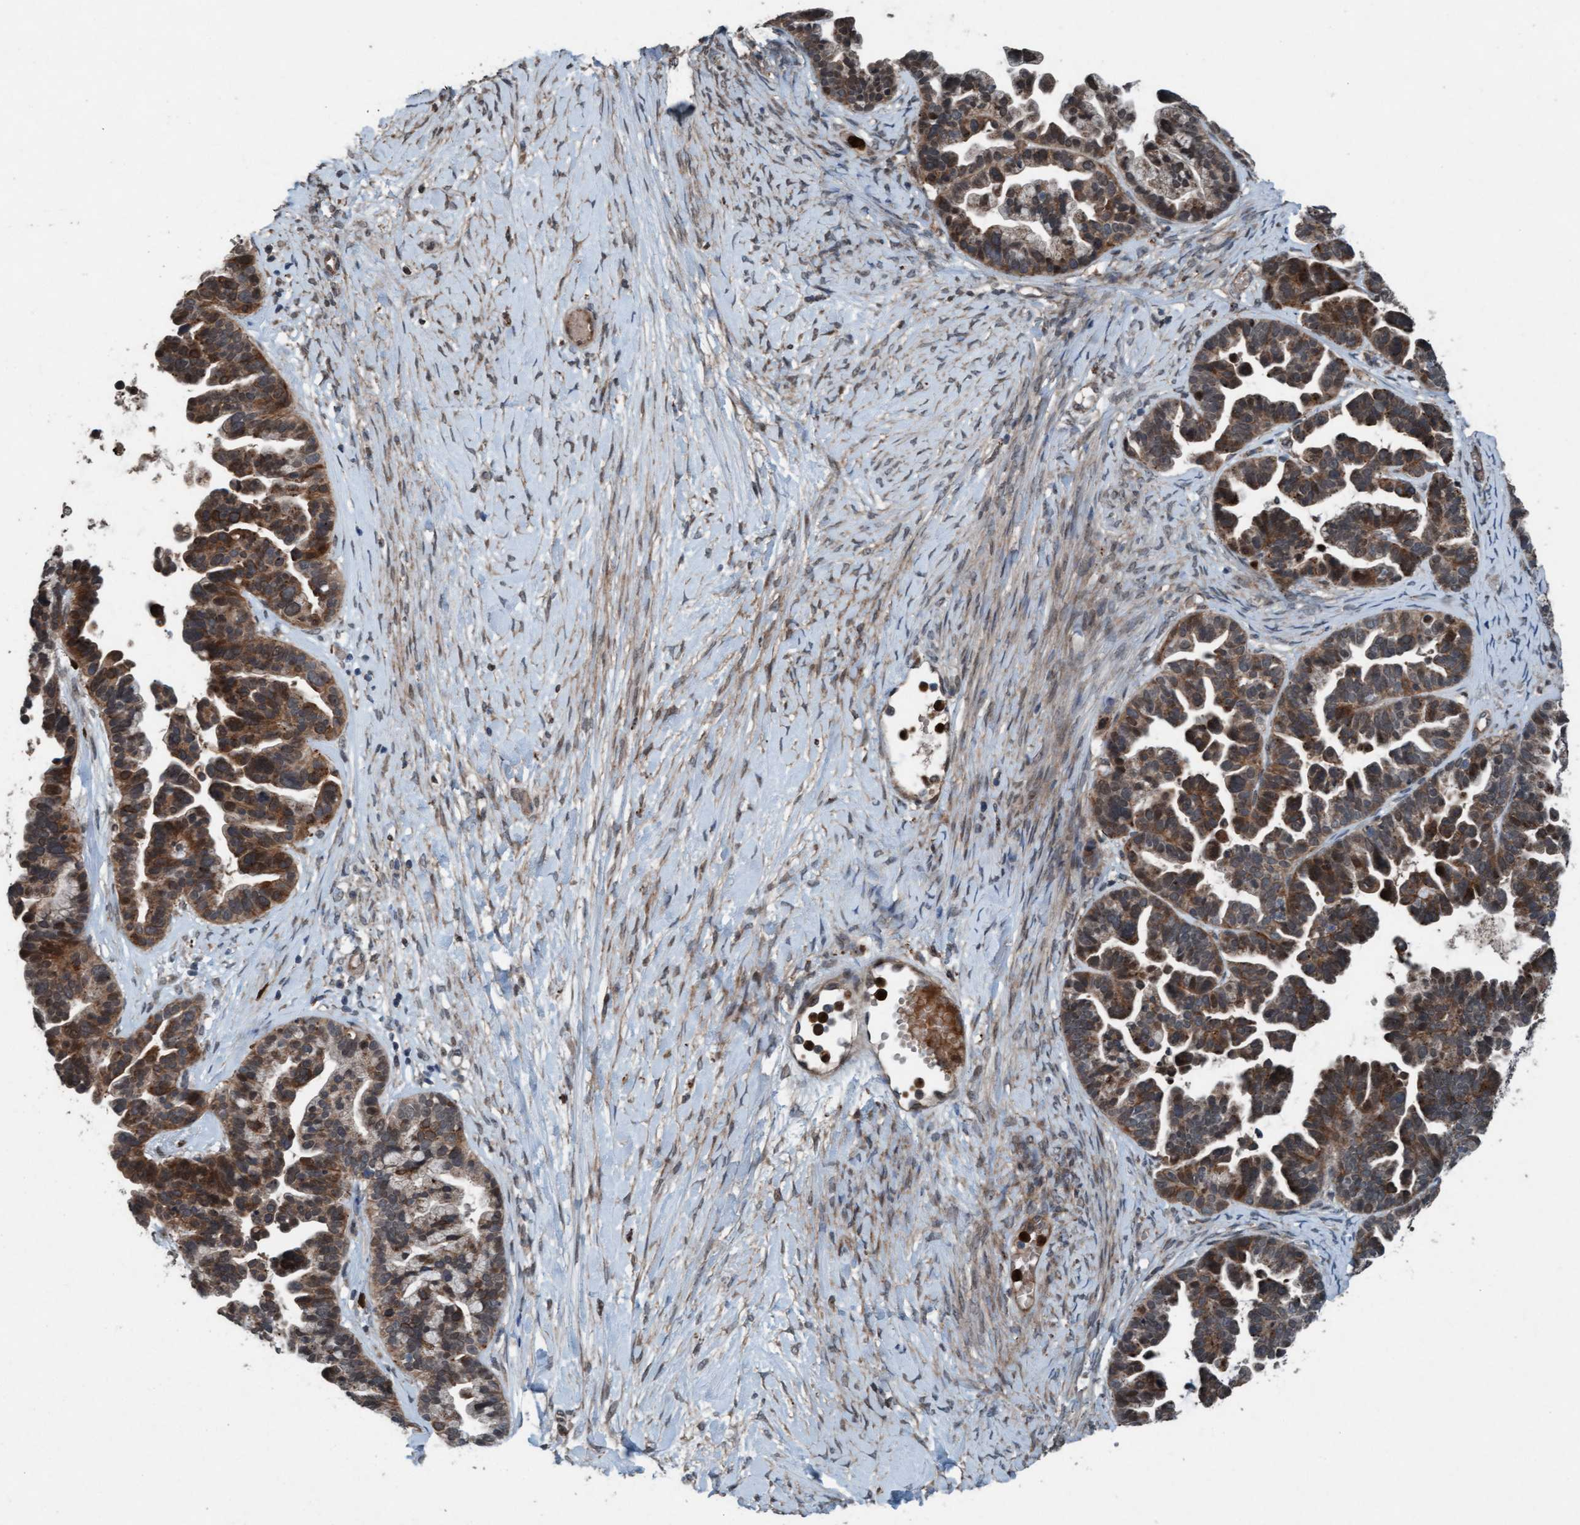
{"staining": {"intensity": "moderate", "quantity": ">75%", "location": "cytoplasmic/membranous"}, "tissue": "ovarian cancer", "cell_type": "Tumor cells", "image_type": "cancer", "snomed": [{"axis": "morphology", "description": "Cystadenocarcinoma, serous, NOS"}, {"axis": "topography", "description": "Ovary"}], "caption": "Tumor cells display medium levels of moderate cytoplasmic/membranous expression in about >75% of cells in ovarian cancer (serous cystadenocarcinoma). (DAB (3,3'-diaminobenzidine) IHC with brightfield microscopy, high magnification).", "gene": "PLXNB2", "patient": {"sex": "female", "age": 56}}